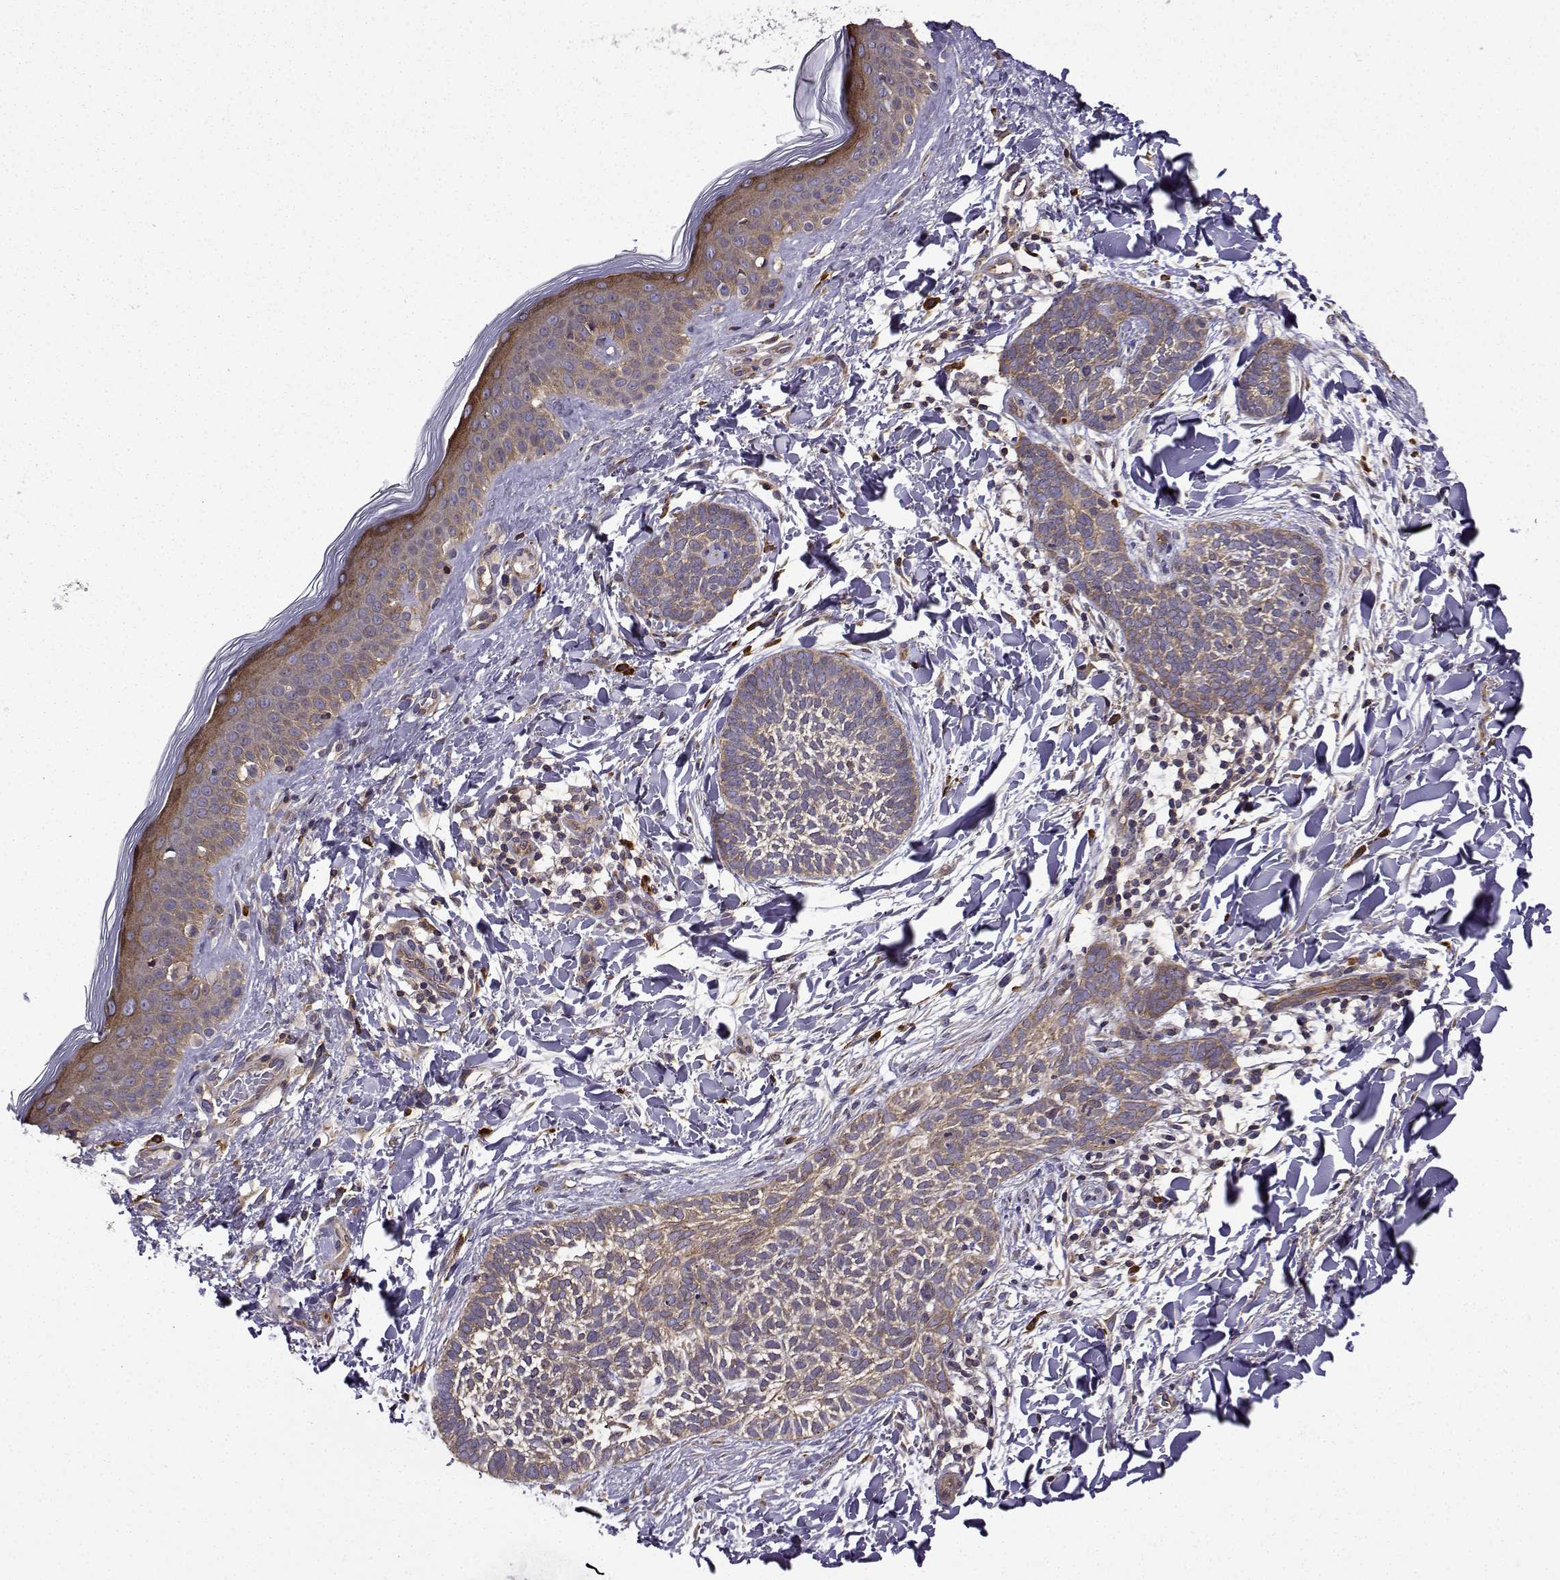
{"staining": {"intensity": "weak", "quantity": ">75%", "location": "cytoplasmic/membranous"}, "tissue": "skin cancer", "cell_type": "Tumor cells", "image_type": "cancer", "snomed": [{"axis": "morphology", "description": "Normal tissue, NOS"}, {"axis": "morphology", "description": "Basal cell carcinoma"}, {"axis": "topography", "description": "Skin"}], "caption": "About >75% of tumor cells in human skin cancer reveal weak cytoplasmic/membranous protein staining as visualized by brown immunohistochemical staining.", "gene": "ITGB8", "patient": {"sex": "male", "age": 46}}